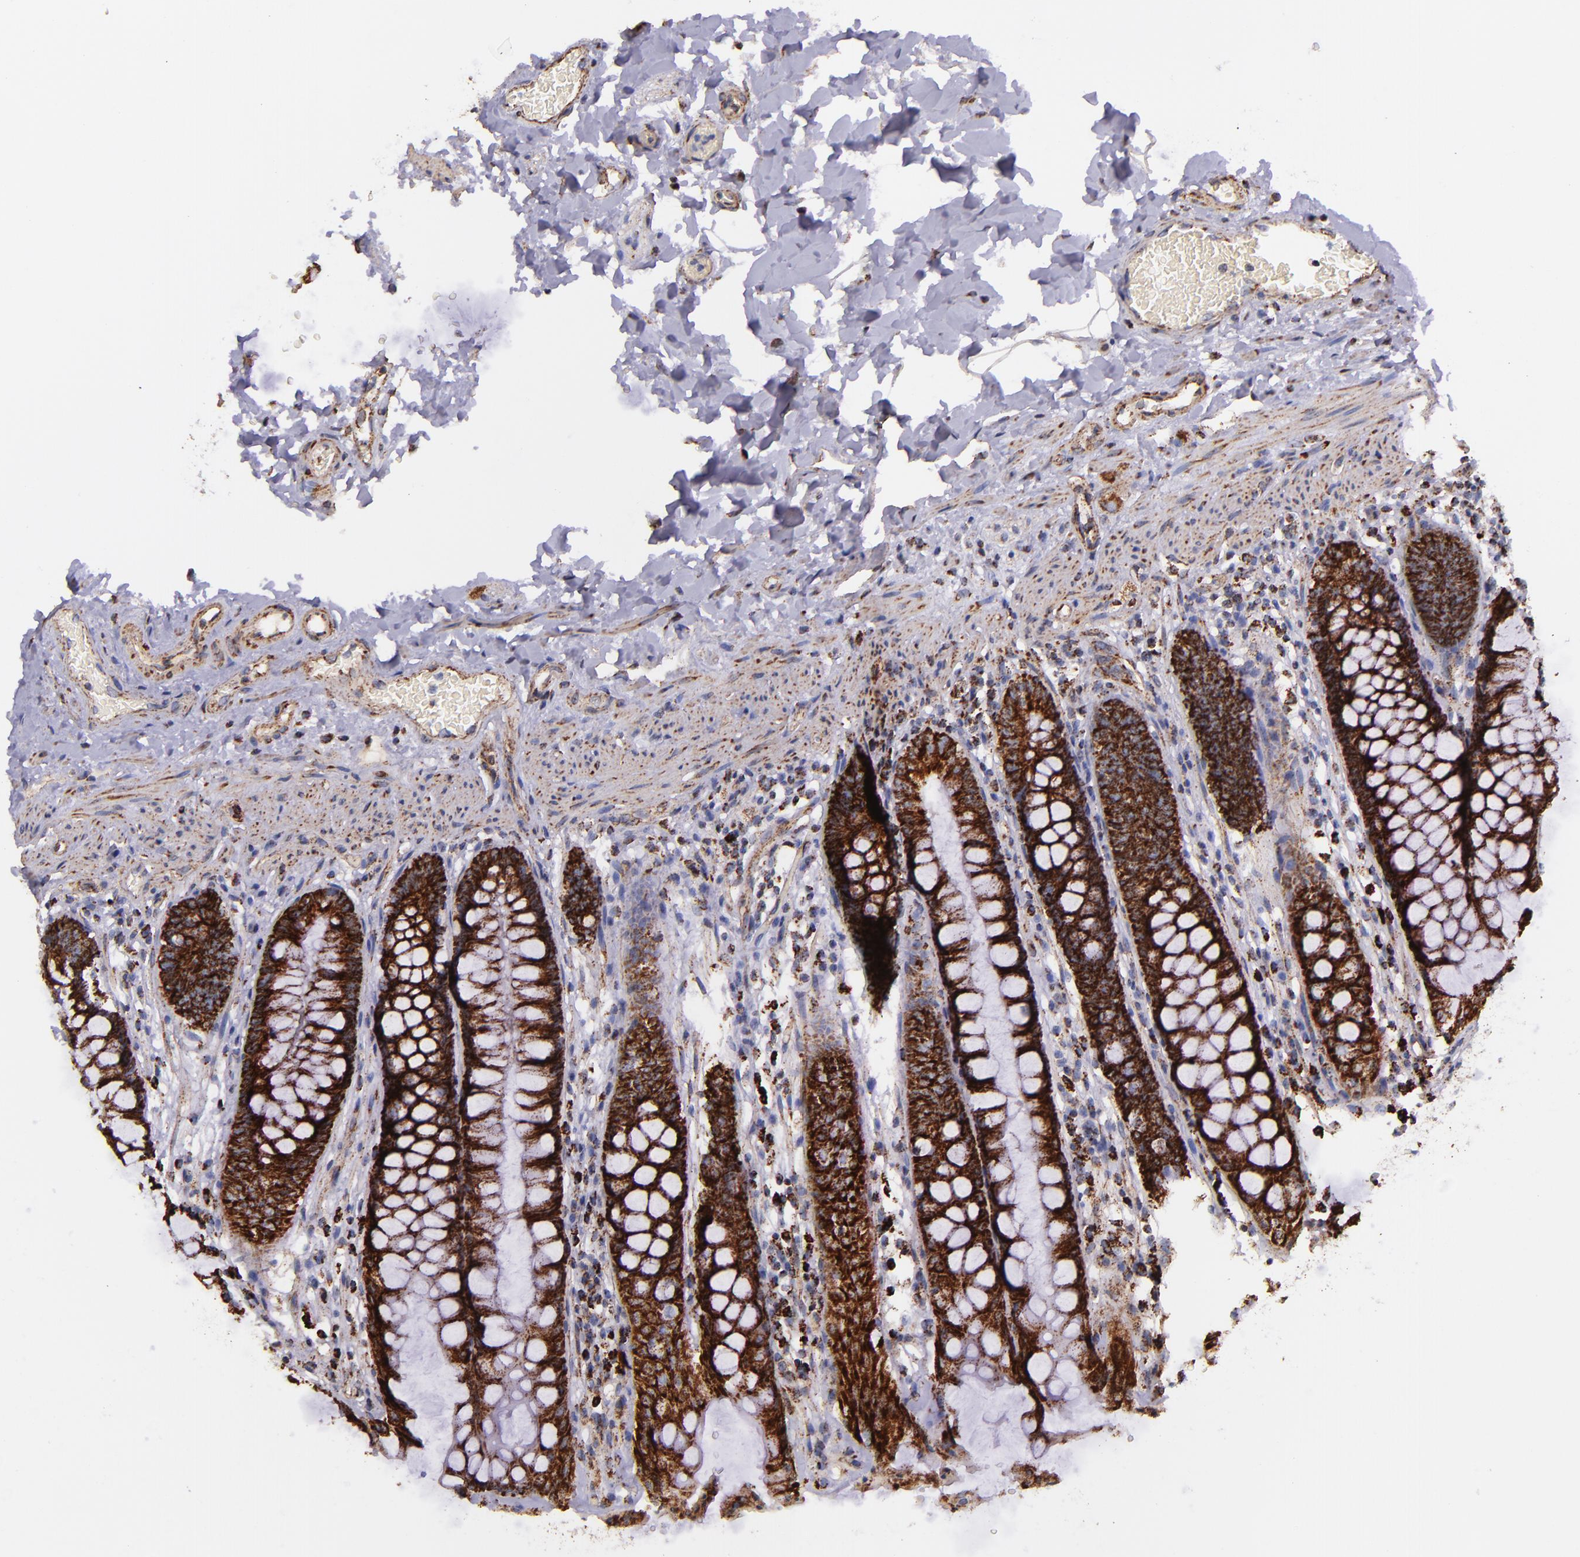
{"staining": {"intensity": "strong", "quantity": ">75%", "location": "cytoplasmic/membranous"}, "tissue": "rectum", "cell_type": "Glandular cells", "image_type": "normal", "snomed": [{"axis": "morphology", "description": "Normal tissue, NOS"}, {"axis": "topography", "description": "Rectum"}], "caption": "Rectum stained with a brown dye demonstrates strong cytoplasmic/membranous positive staining in about >75% of glandular cells.", "gene": "IDH3G", "patient": {"sex": "female", "age": 46}}